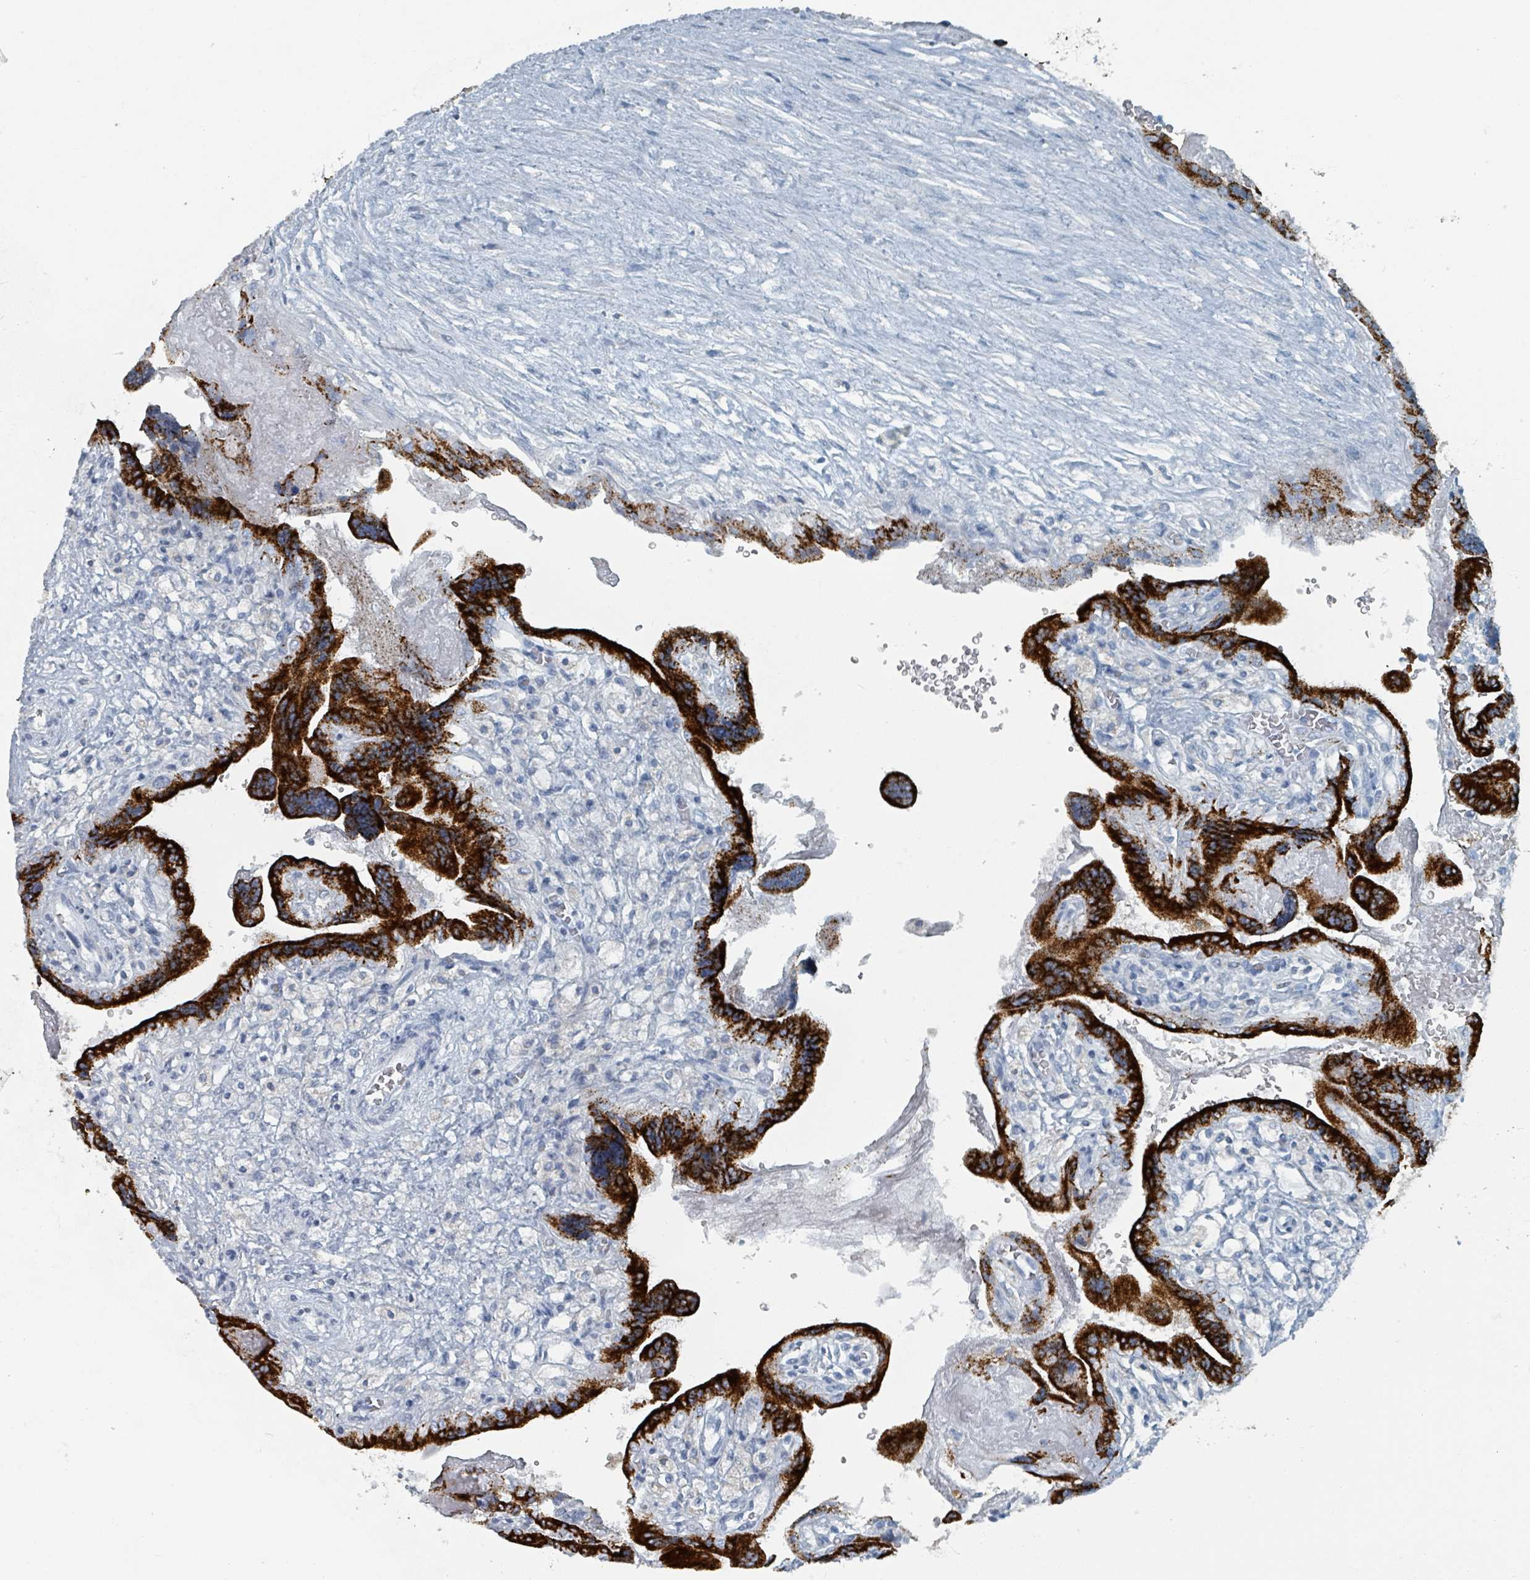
{"staining": {"intensity": "strong", "quantity": "25%-75%", "location": "cytoplasmic/membranous"}, "tissue": "placenta", "cell_type": "Trophoblastic cells", "image_type": "normal", "snomed": [{"axis": "morphology", "description": "Normal tissue, NOS"}, {"axis": "topography", "description": "Placenta"}], "caption": "Placenta stained for a protein (brown) demonstrates strong cytoplasmic/membranous positive positivity in approximately 25%-75% of trophoblastic cells.", "gene": "GAMT", "patient": {"sex": "female", "age": 37}}